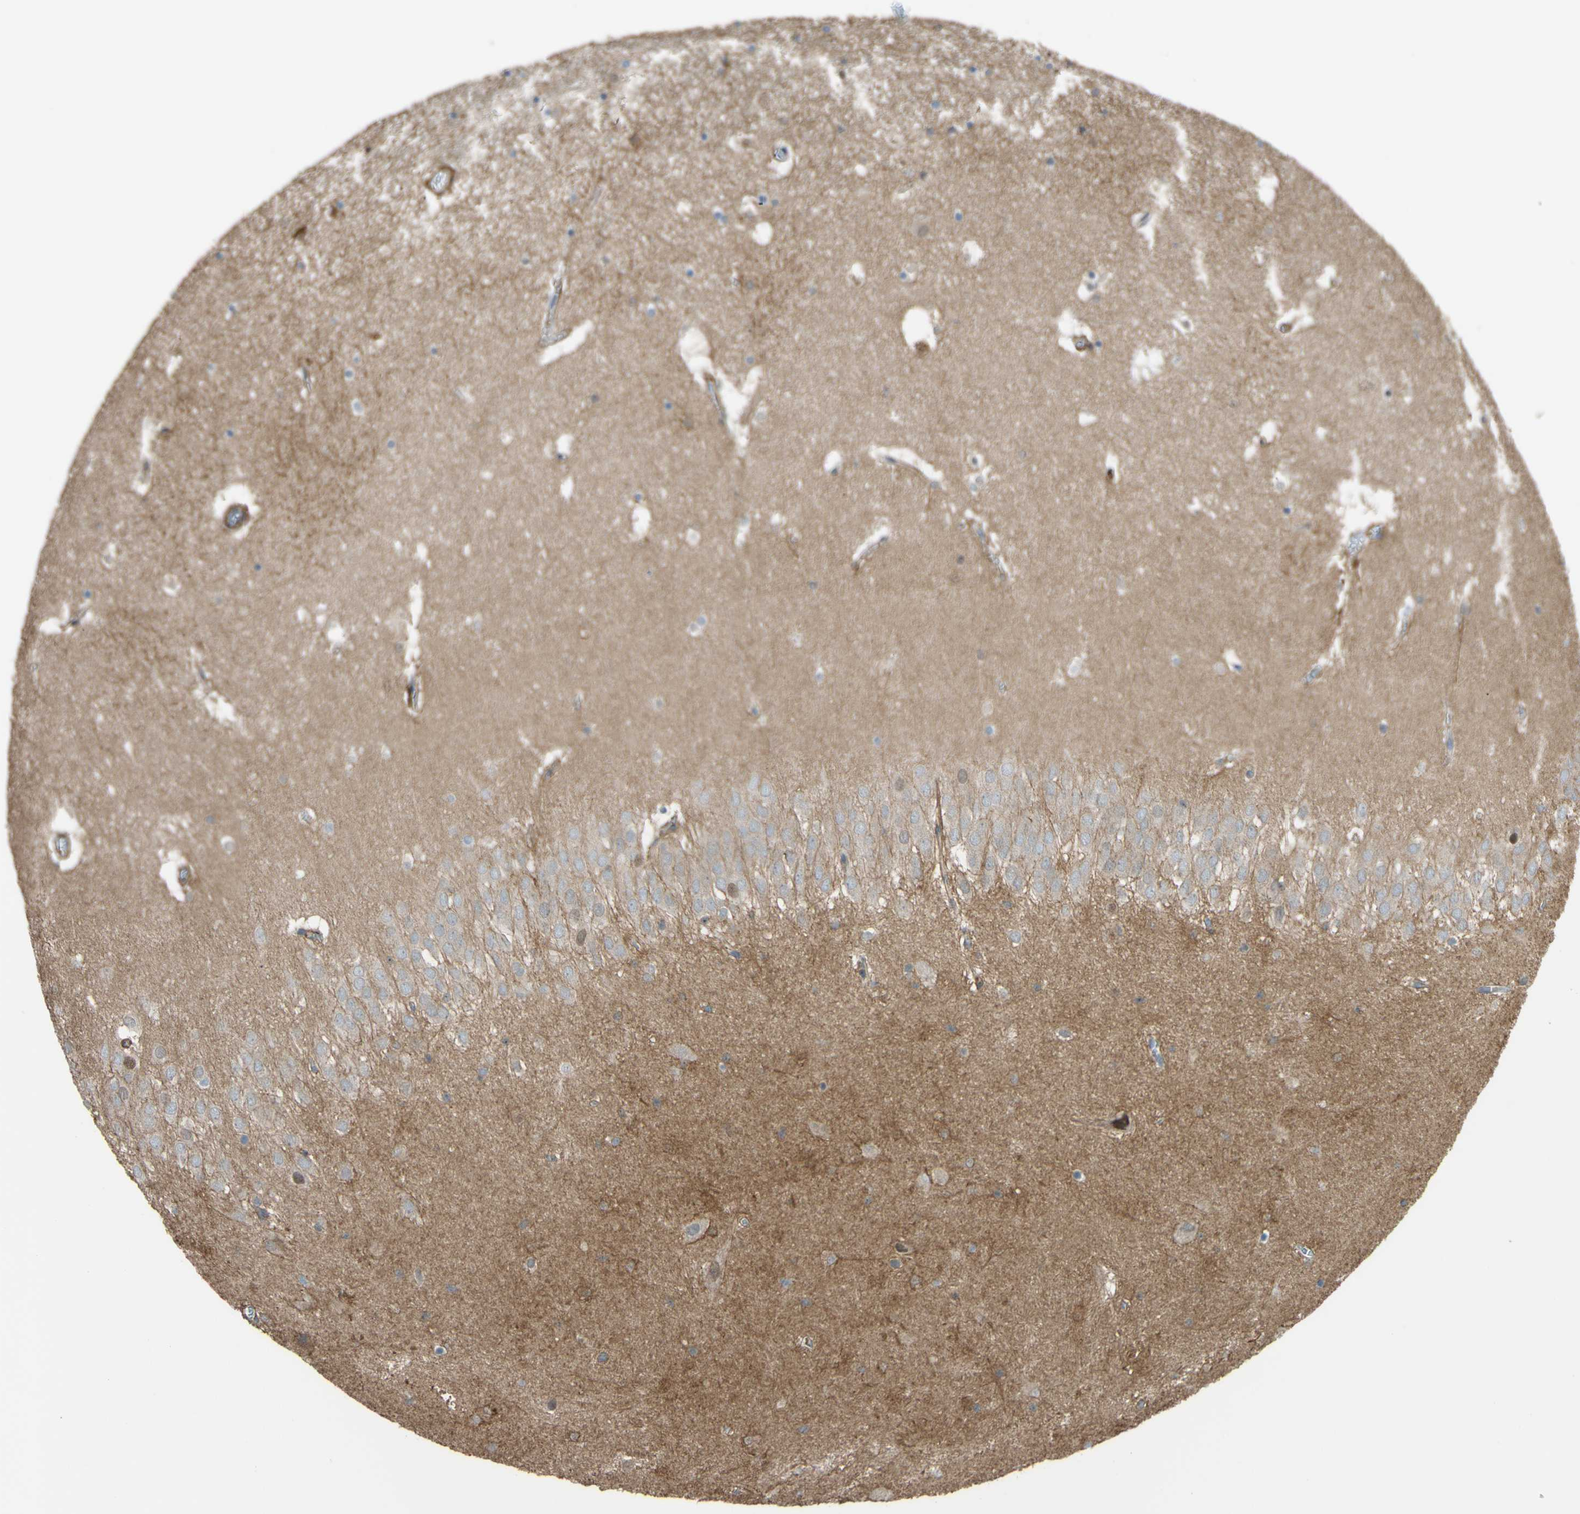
{"staining": {"intensity": "moderate", "quantity": "<25%", "location": "cytoplasmic/membranous"}, "tissue": "hippocampus", "cell_type": "Glial cells", "image_type": "normal", "snomed": [{"axis": "morphology", "description": "Normal tissue, NOS"}, {"axis": "topography", "description": "Hippocampus"}], "caption": "Protein staining demonstrates moderate cytoplasmic/membranous staining in approximately <25% of glial cells in normal hippocampus. The staining was performed using DAB to visualize the protein expression in brown, while the nuclei were stained in blue with hematoxylin (Magnification: 20x).", "gene": "ADD3", "patient": {"sex": "male", "age": 45}}